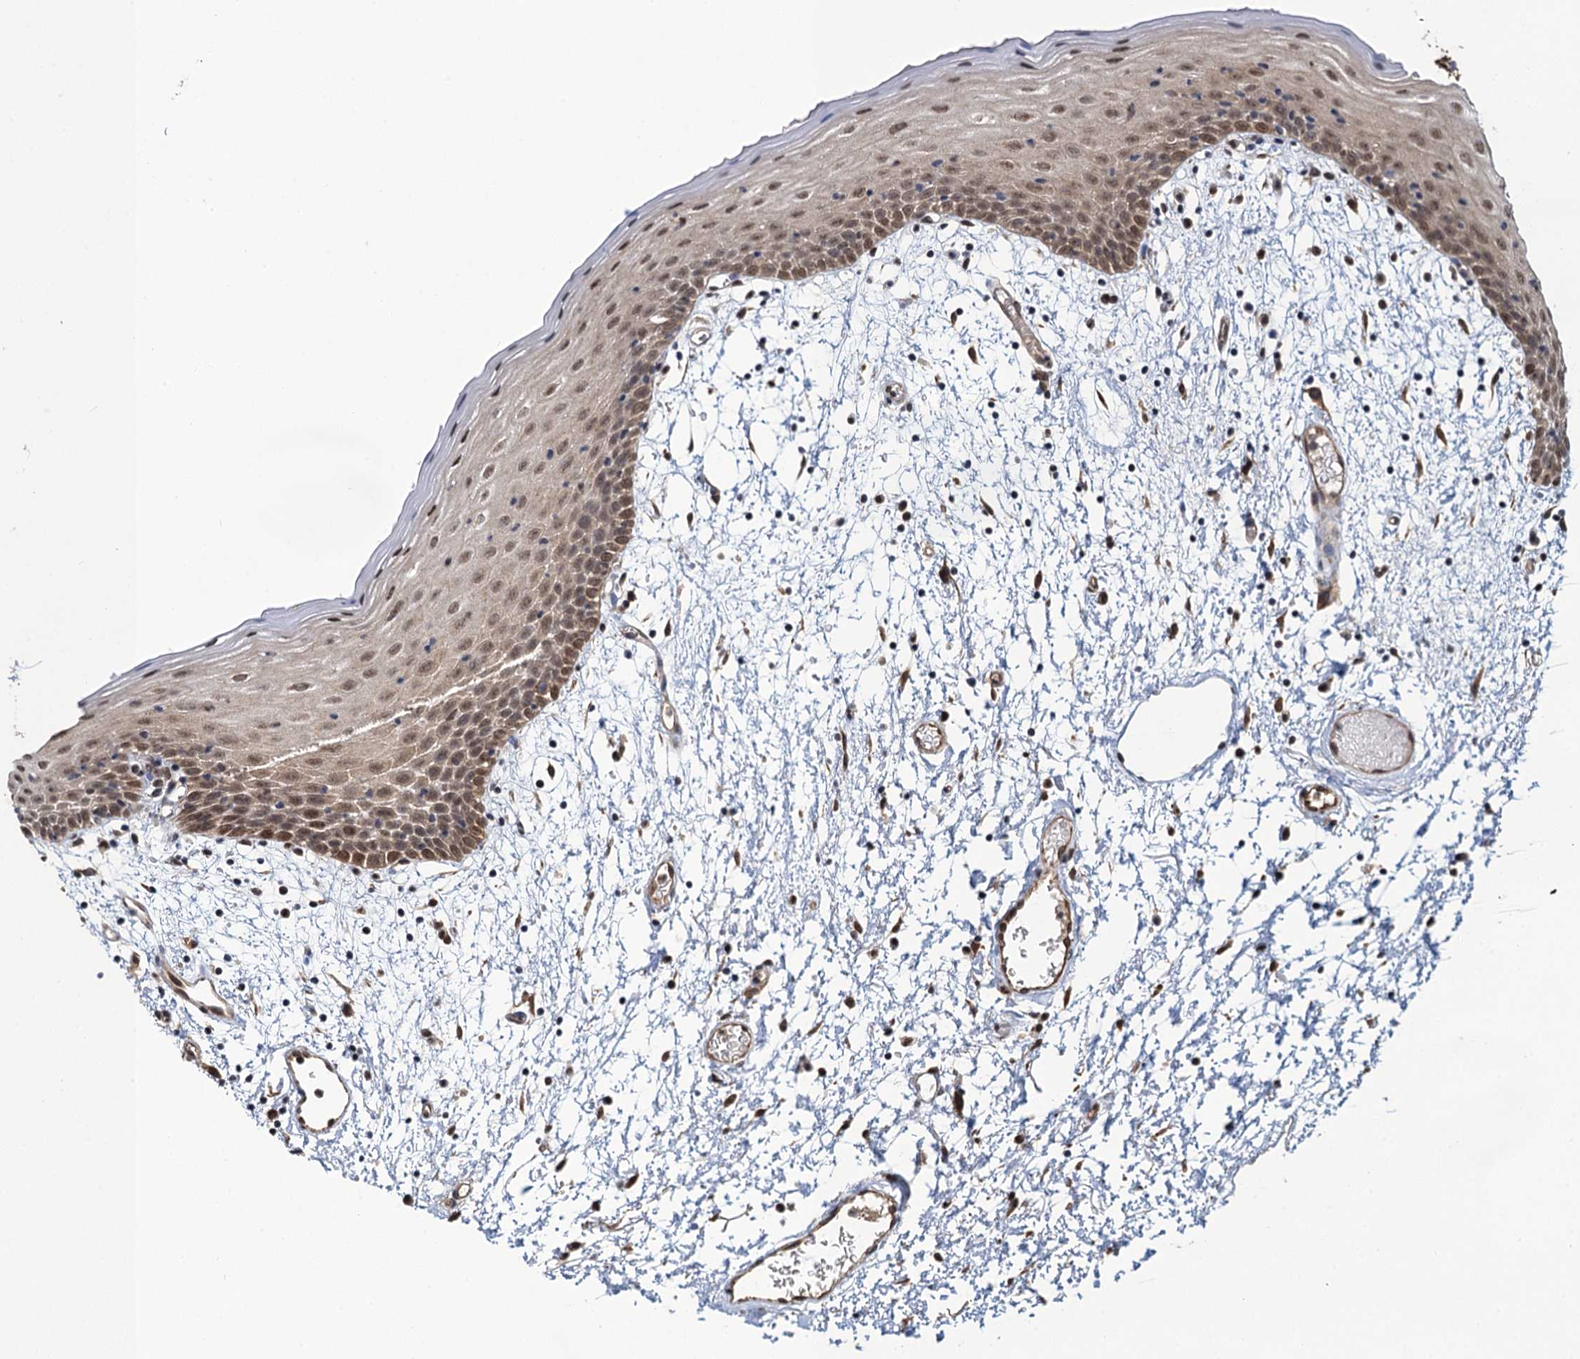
{"staining": {"intensity": "moderate", "quantity": ">75%", "location": "cytoplasmic/membranous,nuclear"}, "tissue": "oral mucosa", "cell_type": "Squamous epithelial cells", "image_type": "normal", "snomed": [{"axis": "morphology", "description": "Normal tissue, NOS"}, {"axis": "topography", "description": "Skeletal muscle"}, {"axis": "topography", "description": "Oral tissue"}, {"axis": "topography", "description": "Salivary gland"}, {"axis": "topography", "description": "Peripheral nerve tissue"}], "caption": "Normal oral mucosa displays moderate cytoplasmic/membranous,nuclear staining in approximately >75% of squamous epithelial cells.", "gene": "EVX2", "patient": {"sex": "male", "age": 54}}